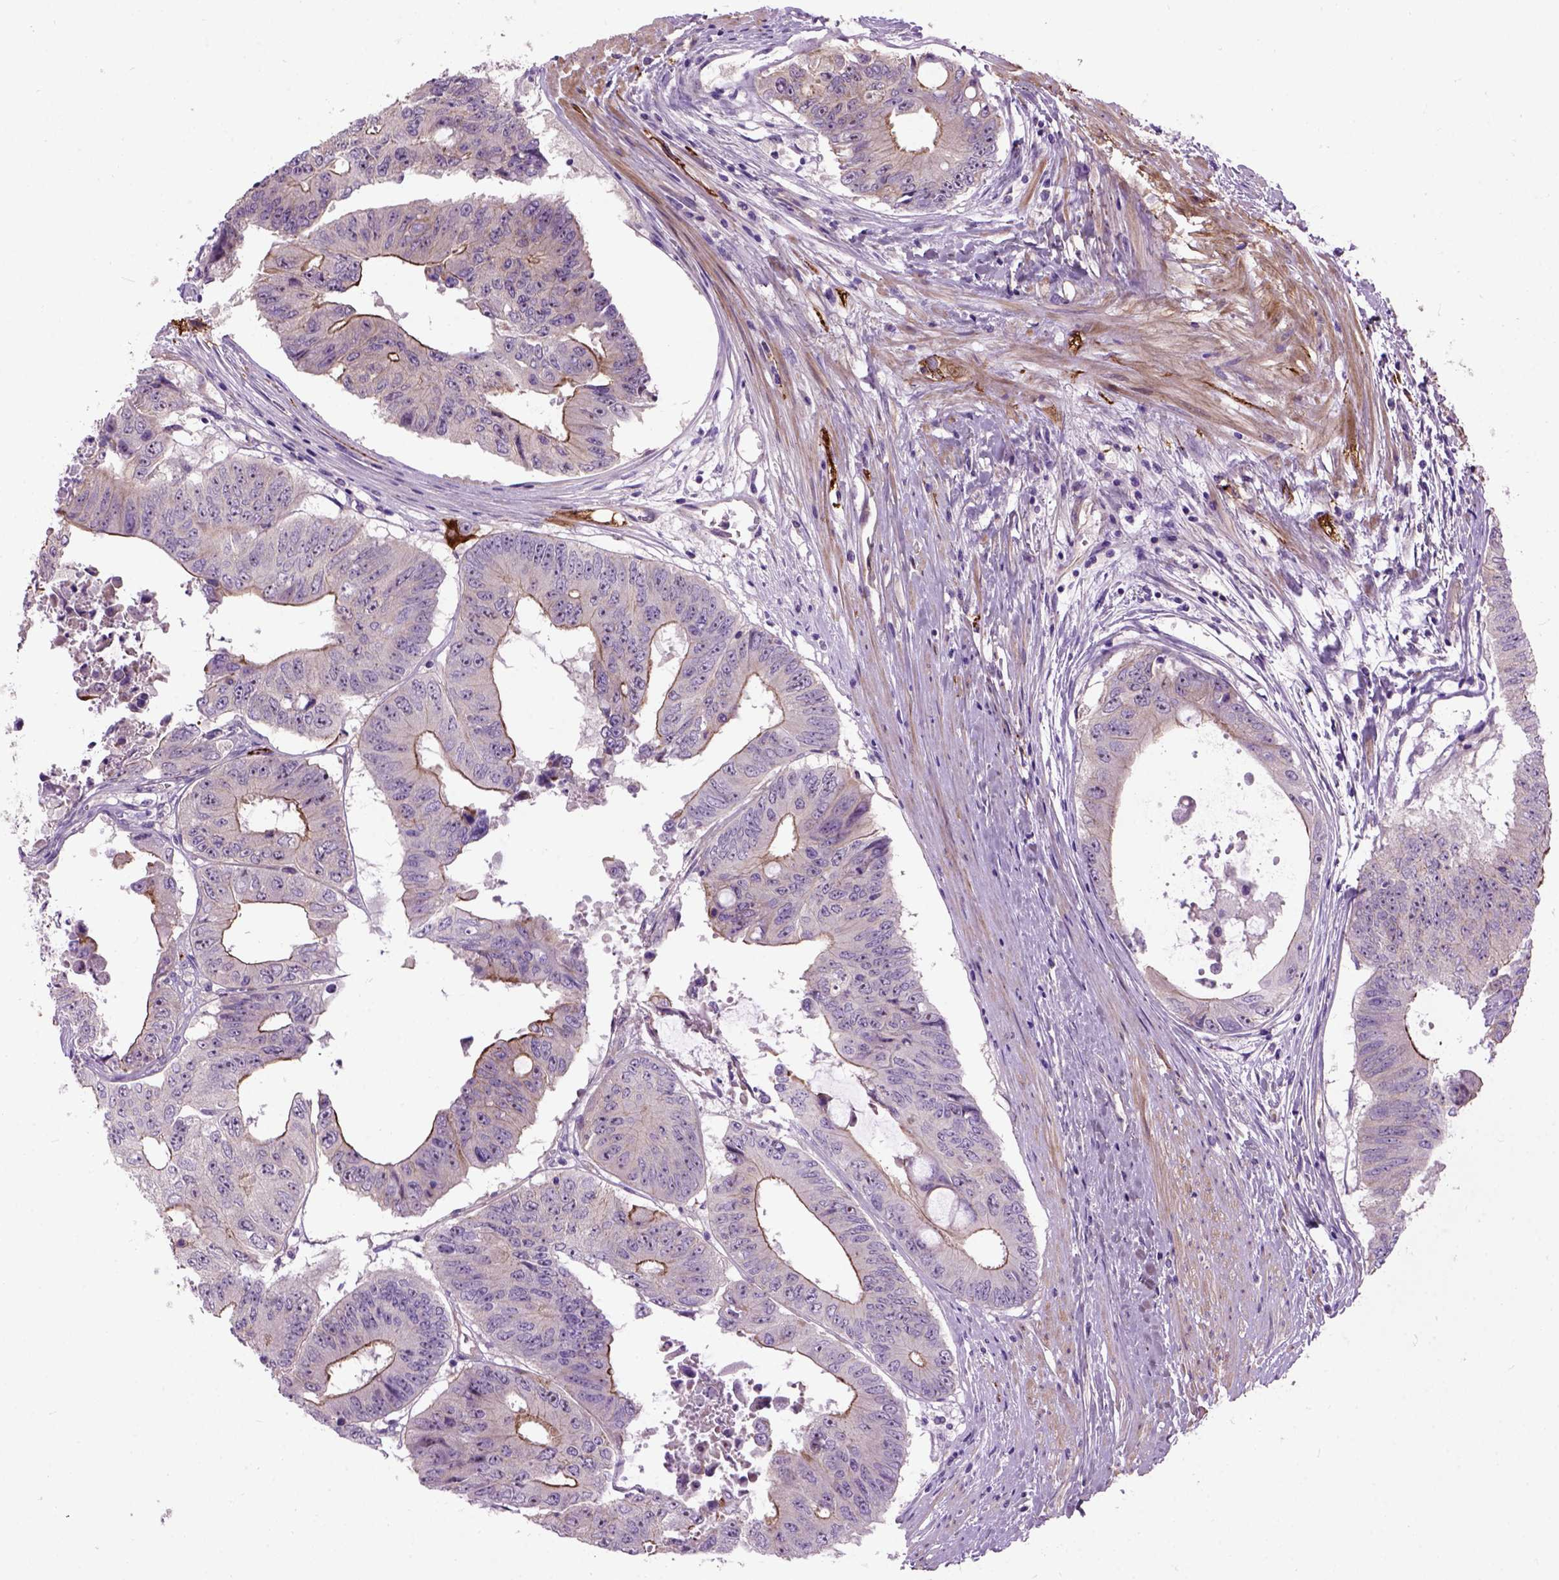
{"staining": {"intensity": "strong", "quantity": "<25%", "location": "cytoplasmic/membranous"}, "tissue": "colorectal cancer", "cell_type": "Tumor cells", "image_type": "cancer", "snomed": [{"axis": "morphology", "description": "Adenocarcinoma, NOS"}, {"axis": "topography", "description": "Rectum"}], "caption": "Strong cytoplasmic/membranous positivity for a protein is present in about <25% of tumor cells of colorectal adenocarcinoma using immunohistochemistry (IHC).", "gene": "MAPT", "patient": {"sex": "male", "age": 59}}